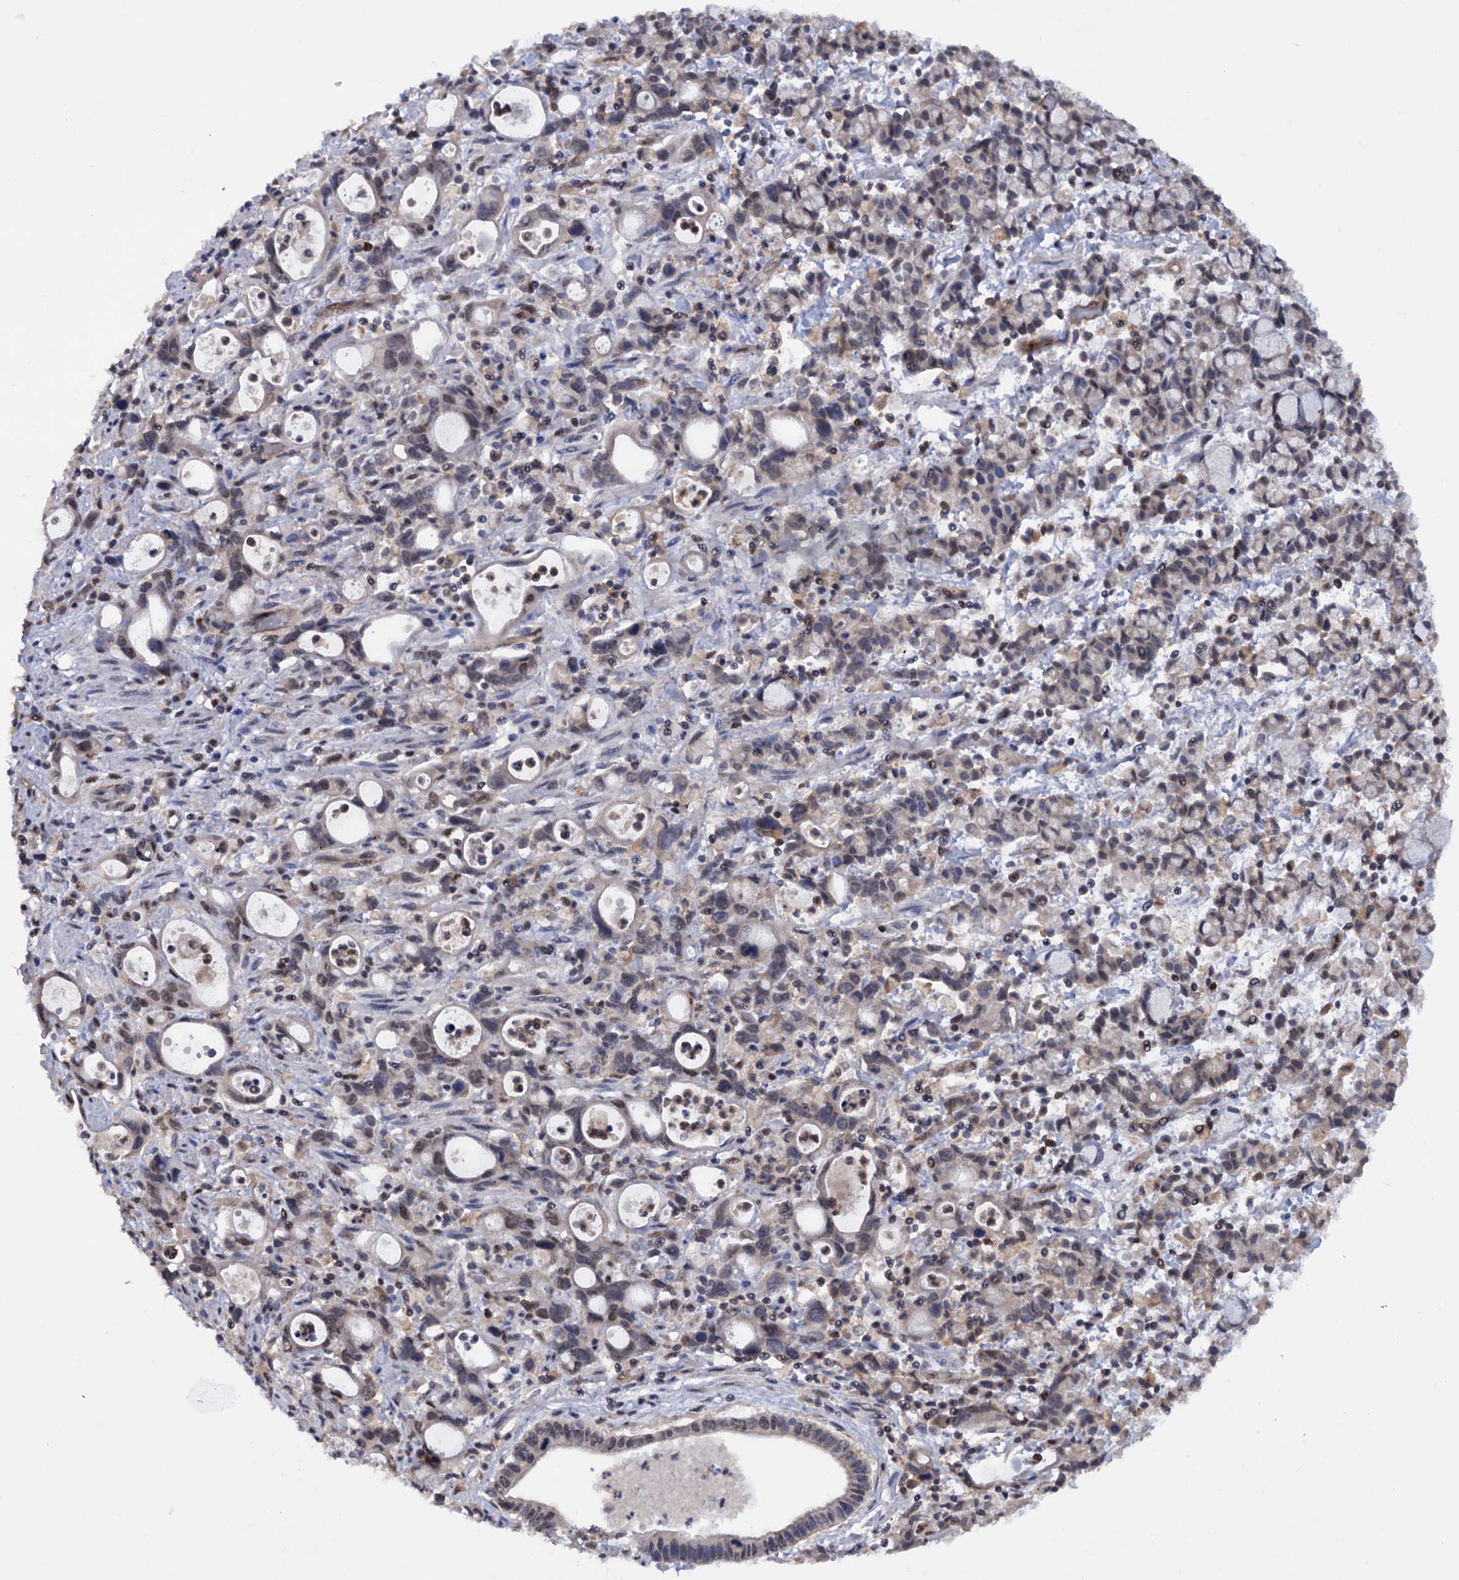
{"staining": {"intensity": "weak", "quantity": "<25%", "location": "cytoplasmic/membranous,nuclear"}, "tissue": "stomach cancer", "cell_type": "Tumor cells", "image_type": "cancer", "snomed": [{"axis": "morphology", "description": "Adenocarcinoma, NOS"}, {"axis": "topography", "description": "Stomach, lower"}], "caption": "Tumor cells are negative for brown protein staining in stomach cancer. The staining was performed using DAB to visualize the protein expression in brown, while the nuclei were stained in blue with hematoxylin (Magnification: 20x).", "gene": "TBC1D12", "patient": {"sex": "female", "age": 43}}